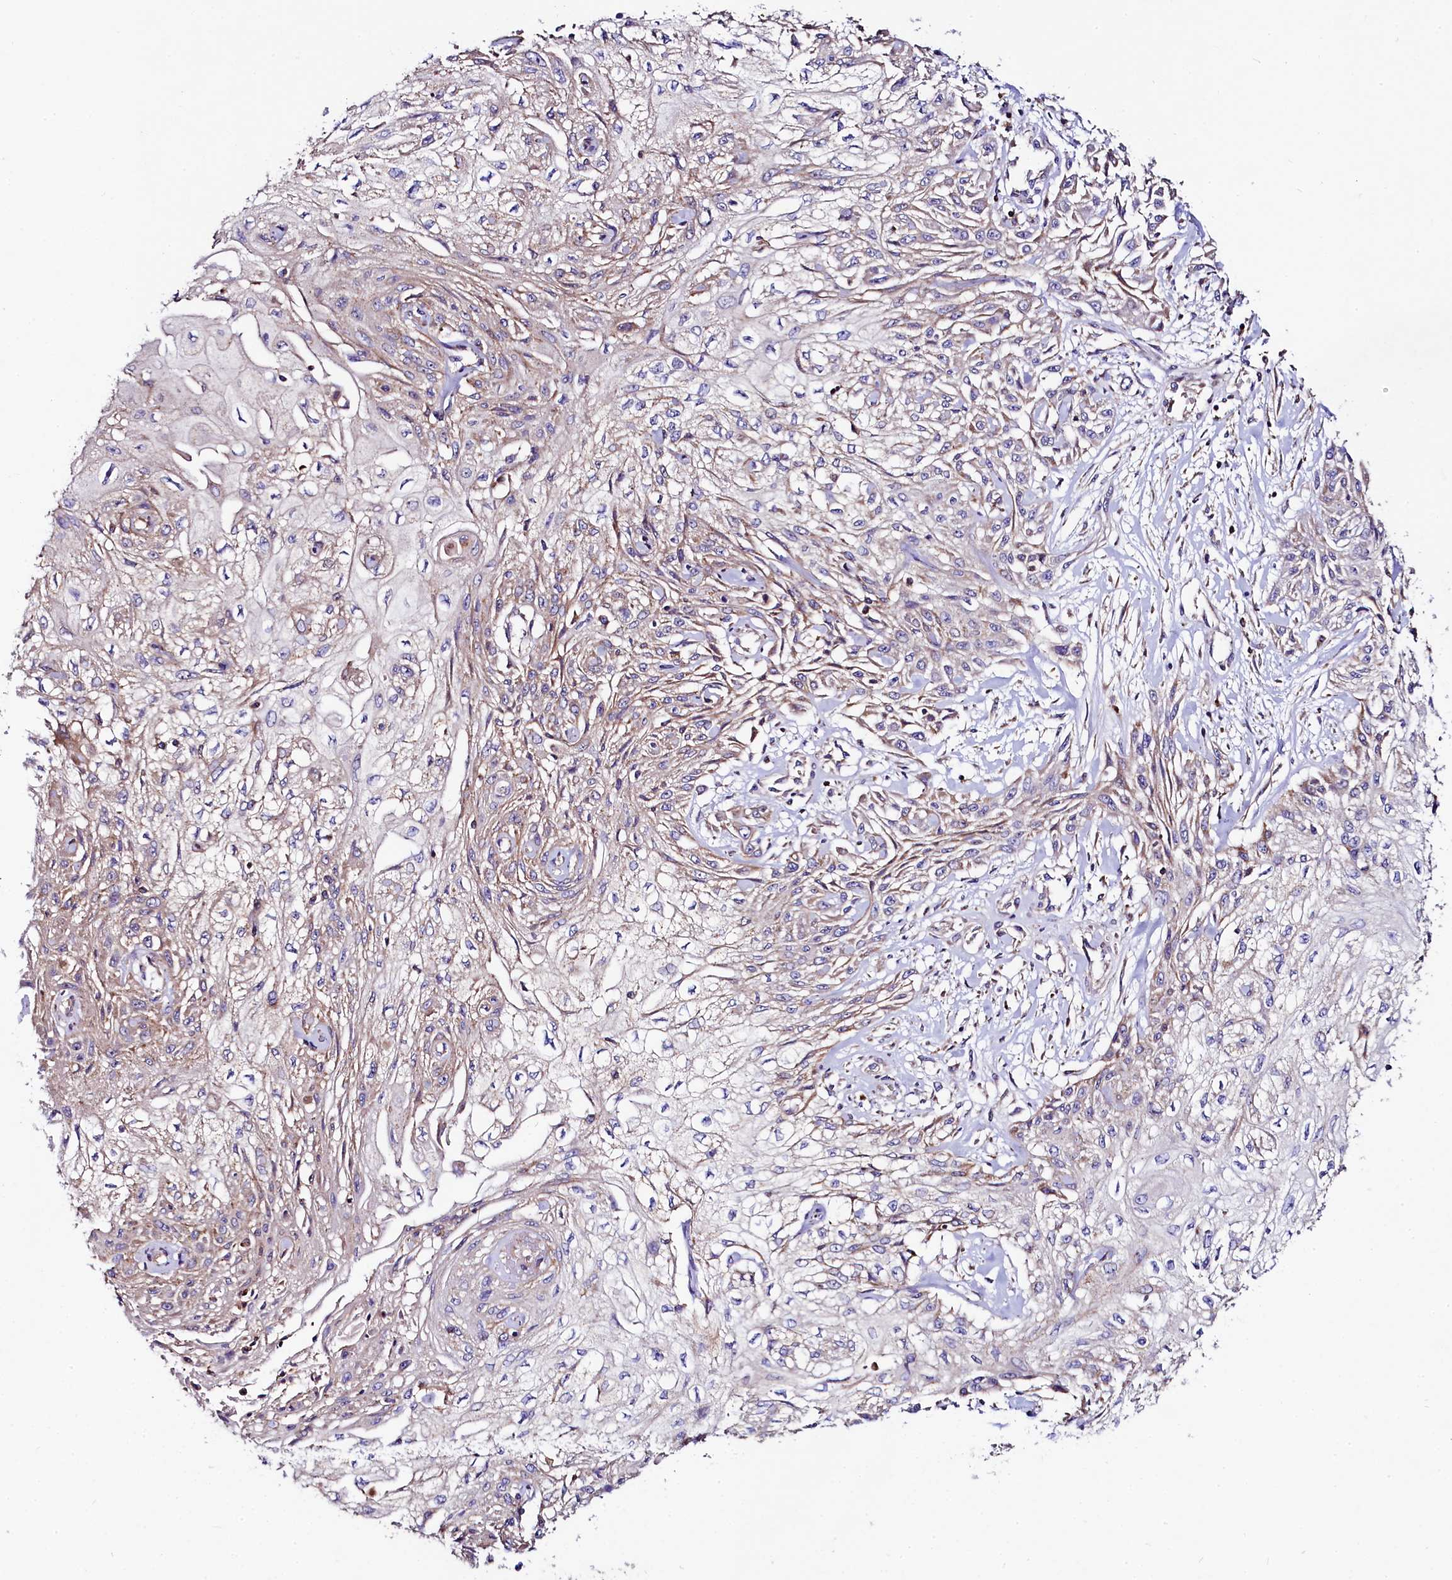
{"staining": {"intensity": "weak", "quantity": "<25%", "location": "cytoplasmic/membranous"}, "tissue": "skin cancer", "cell_type": "Tumor cells", "image_type": "cancer", "snomed": [{"axis": "morphology", "description": "Squamous cell carcinoma, NOS"}, {"axis": "morphology", "description": "Squamous cell carcinoma, metastatic, NOS"}, {"axis": "topography", "description": "Skin"}, {"axis": "topography", "description": "Lymph node"}], "caption": "IHC of skin cancer (metastatic squamous cell carcinoma) demonstrates no expression in tumor cells.", "gene": "CLYBL", "patient": {"sex": "male", "age": 75}}